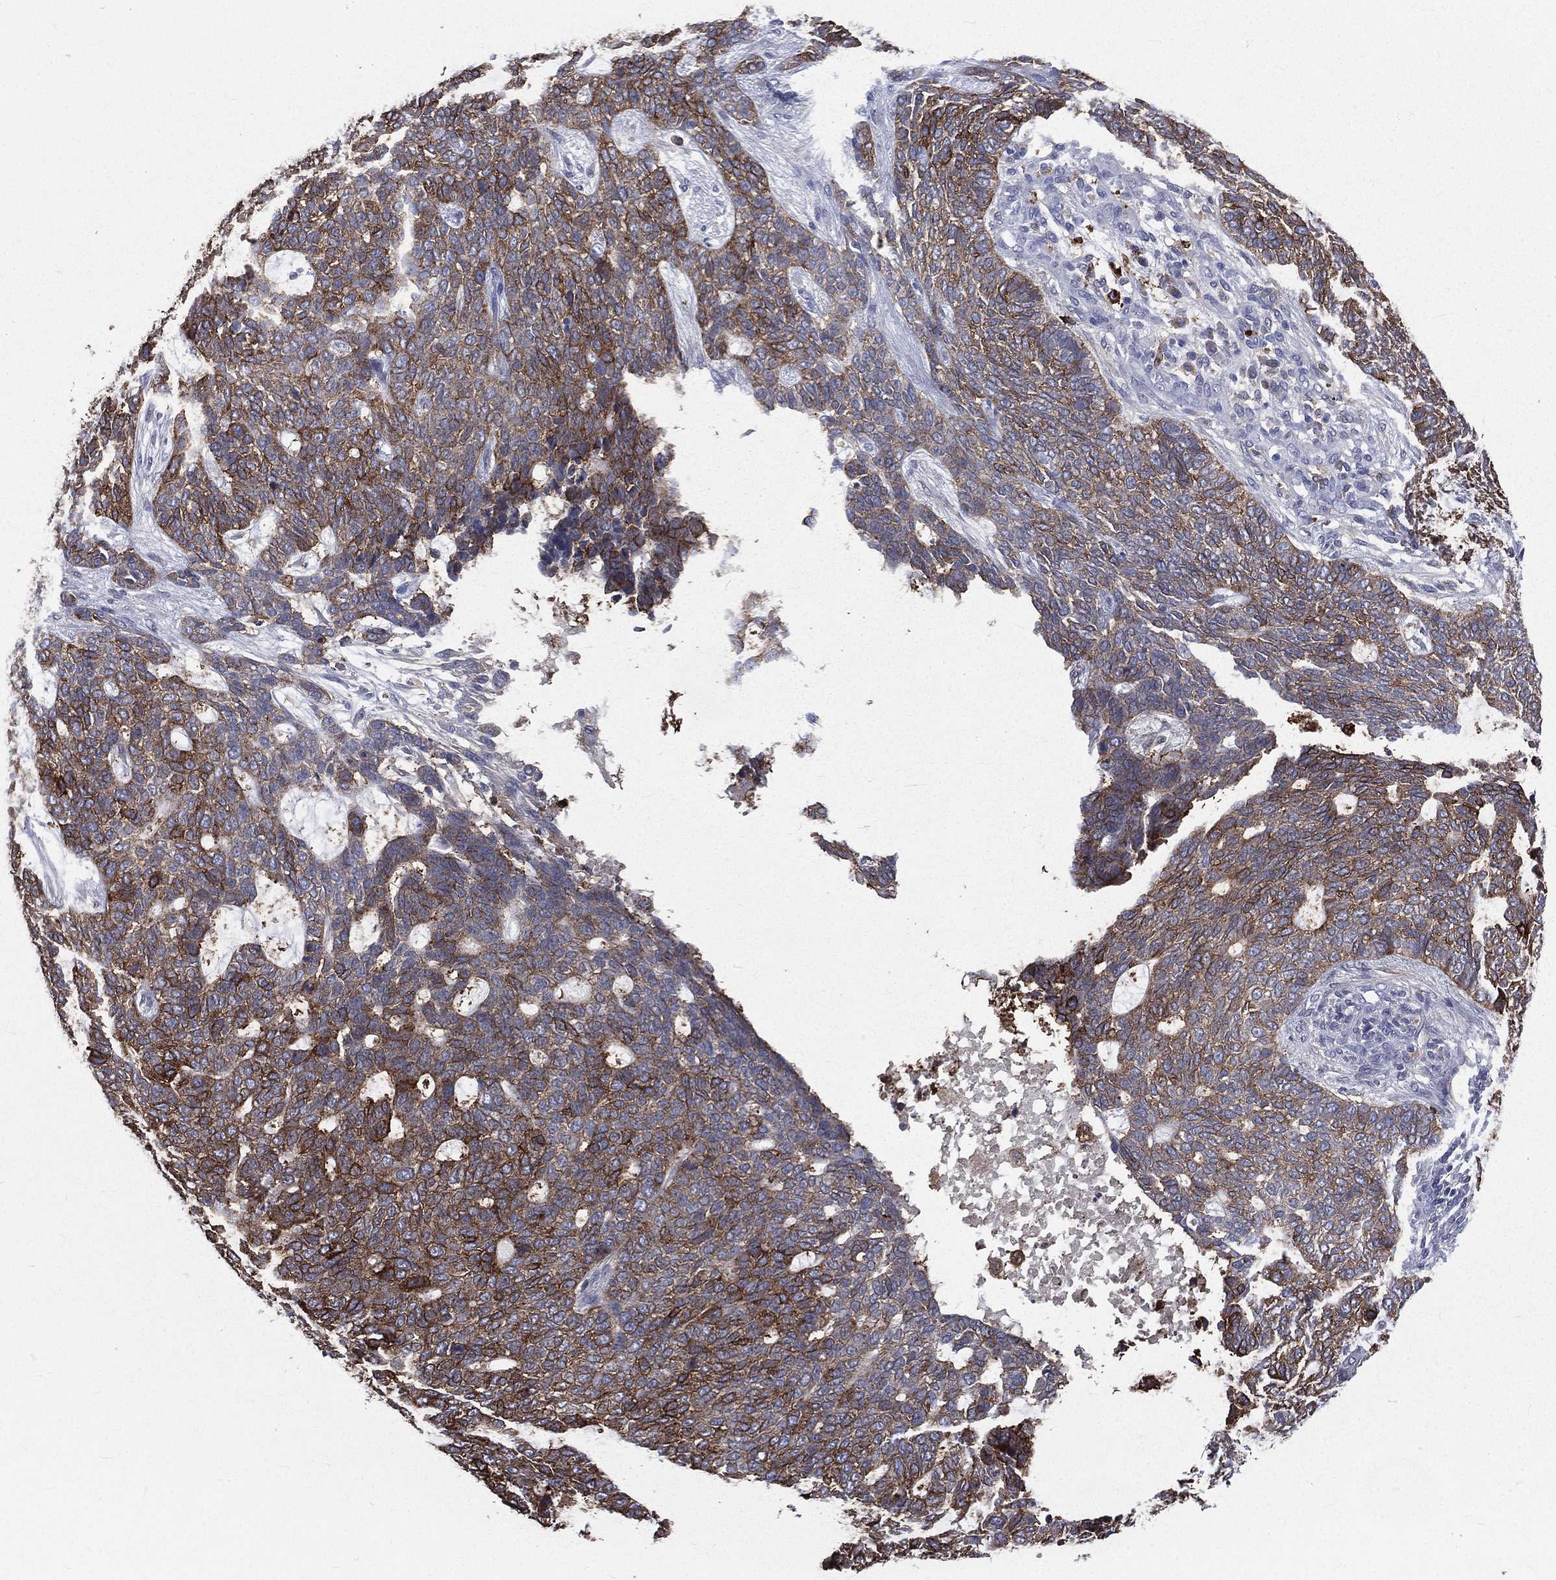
{"staining": {"intensity": "strong", "quantity": "<25%", "location": "cytoplasmic/membranous"}, "tissue": "skin cancer", "cell_type": "Tumor cells", "image_type": "cancer", "snomed": [{"axis": "morphology", "description": "Basal cell carcinoma"}, {"axis": "topography", "description": "Skin"}], "caption": "A brown stain shows strong cytoplasmic/membranous expression of a protein in basal cell carcinoma (skin) tumor cells. Using DAB (3,3'-diaminobenzidine) (brown) and hematoxylin (blue) stains, captured at high magnification using brightfield microscopy.", "gene": "BASP1", "patient": {"sex": "female", "age": 69}}